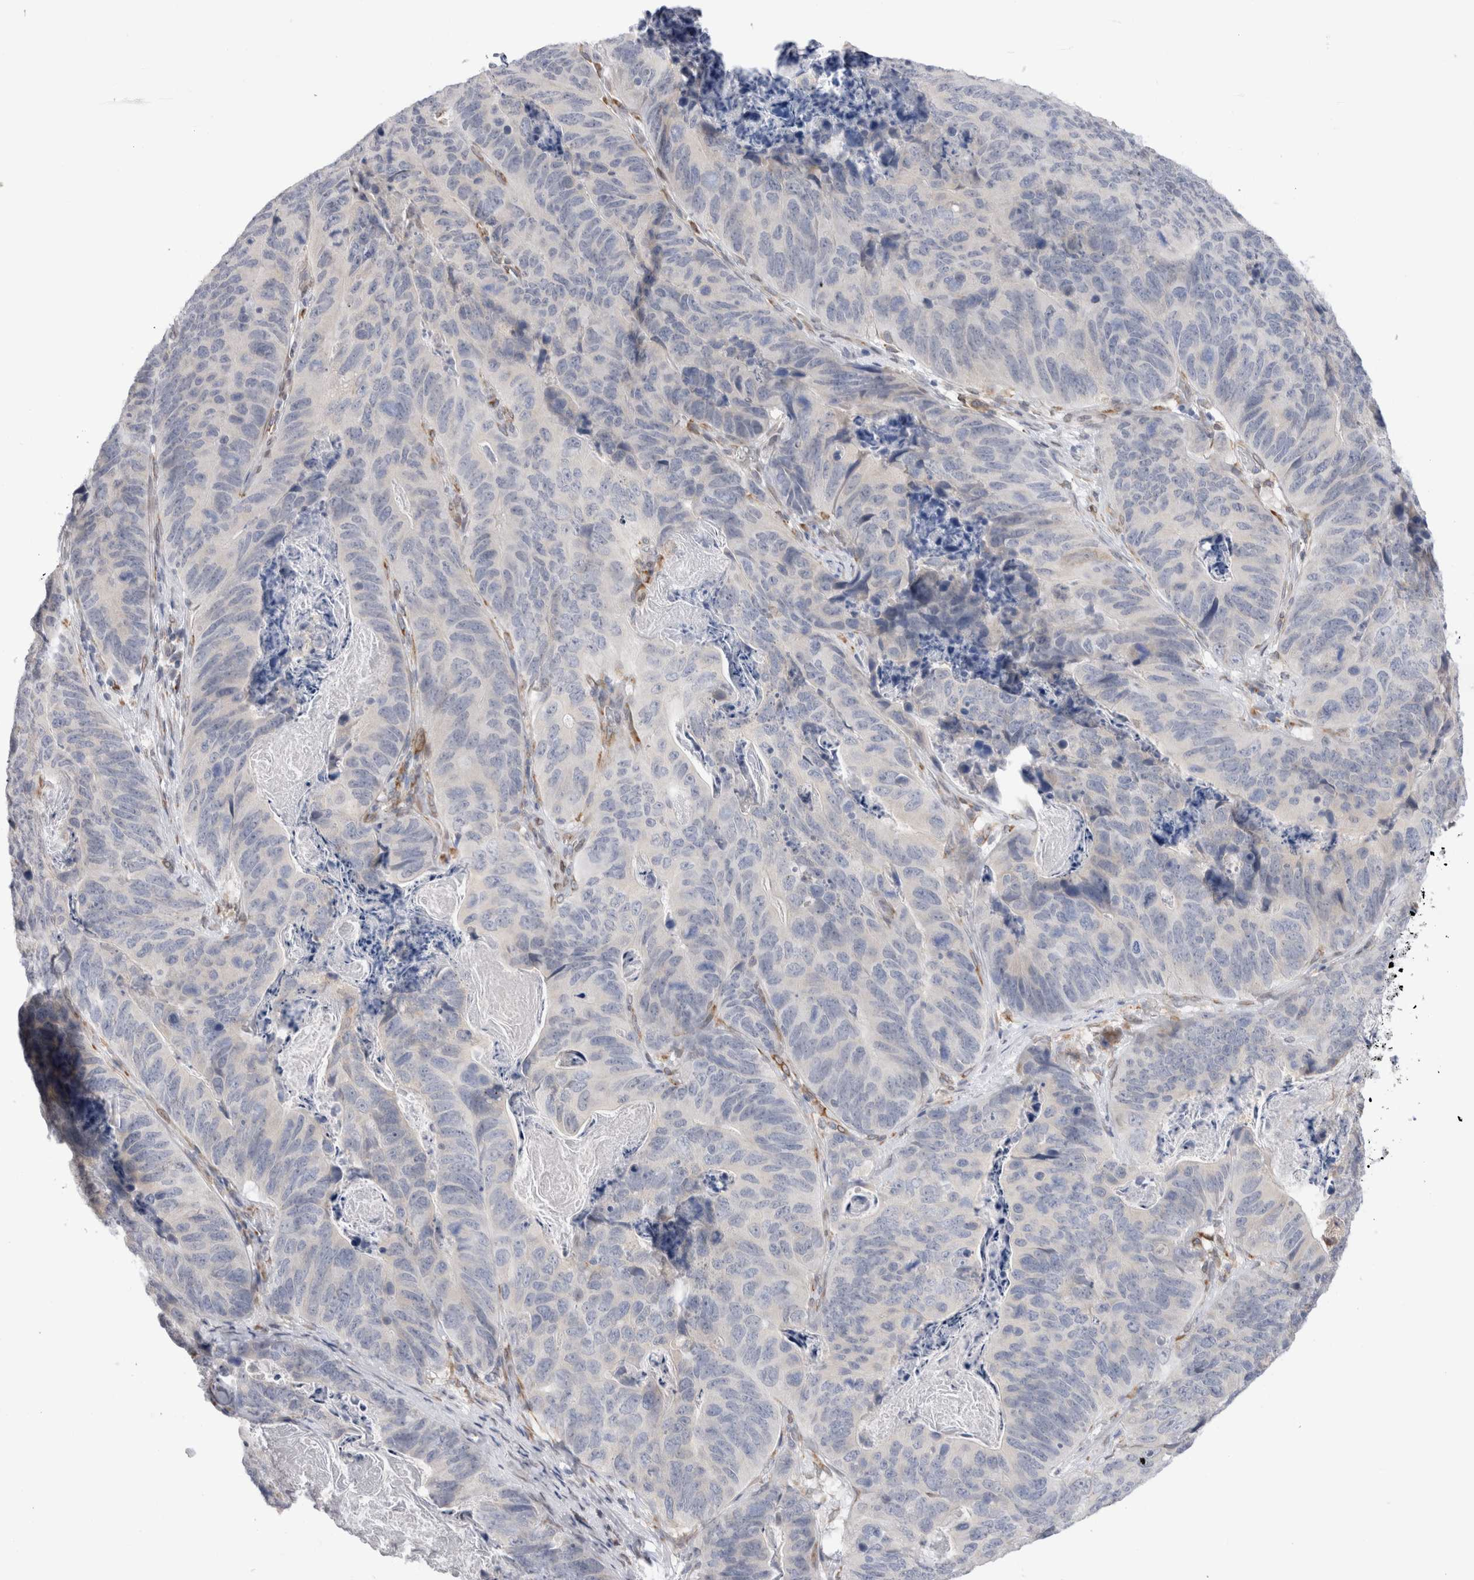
{"staining": {"intensity": "negative", "quantity": "none", "location": "none"}, "tissue": "stomach cancer", "cell_type": "Tumor cells", "image_type": "cancer", "snomed": [{"axis": "morphology", "description": "Normal tissue, NOS"}, {"axis": "morphology", "description": "Adenocarcinoma, NOS"}, {"axis": "topography", "description": "Stomach"}], "caption": "Human stomach adenocarcinoma stained for a protein using immunohistochemistry reveals no positivity in tumor cells.", "gene": "VCPIP1", "patient": {"sex": "female", "age": 89}}